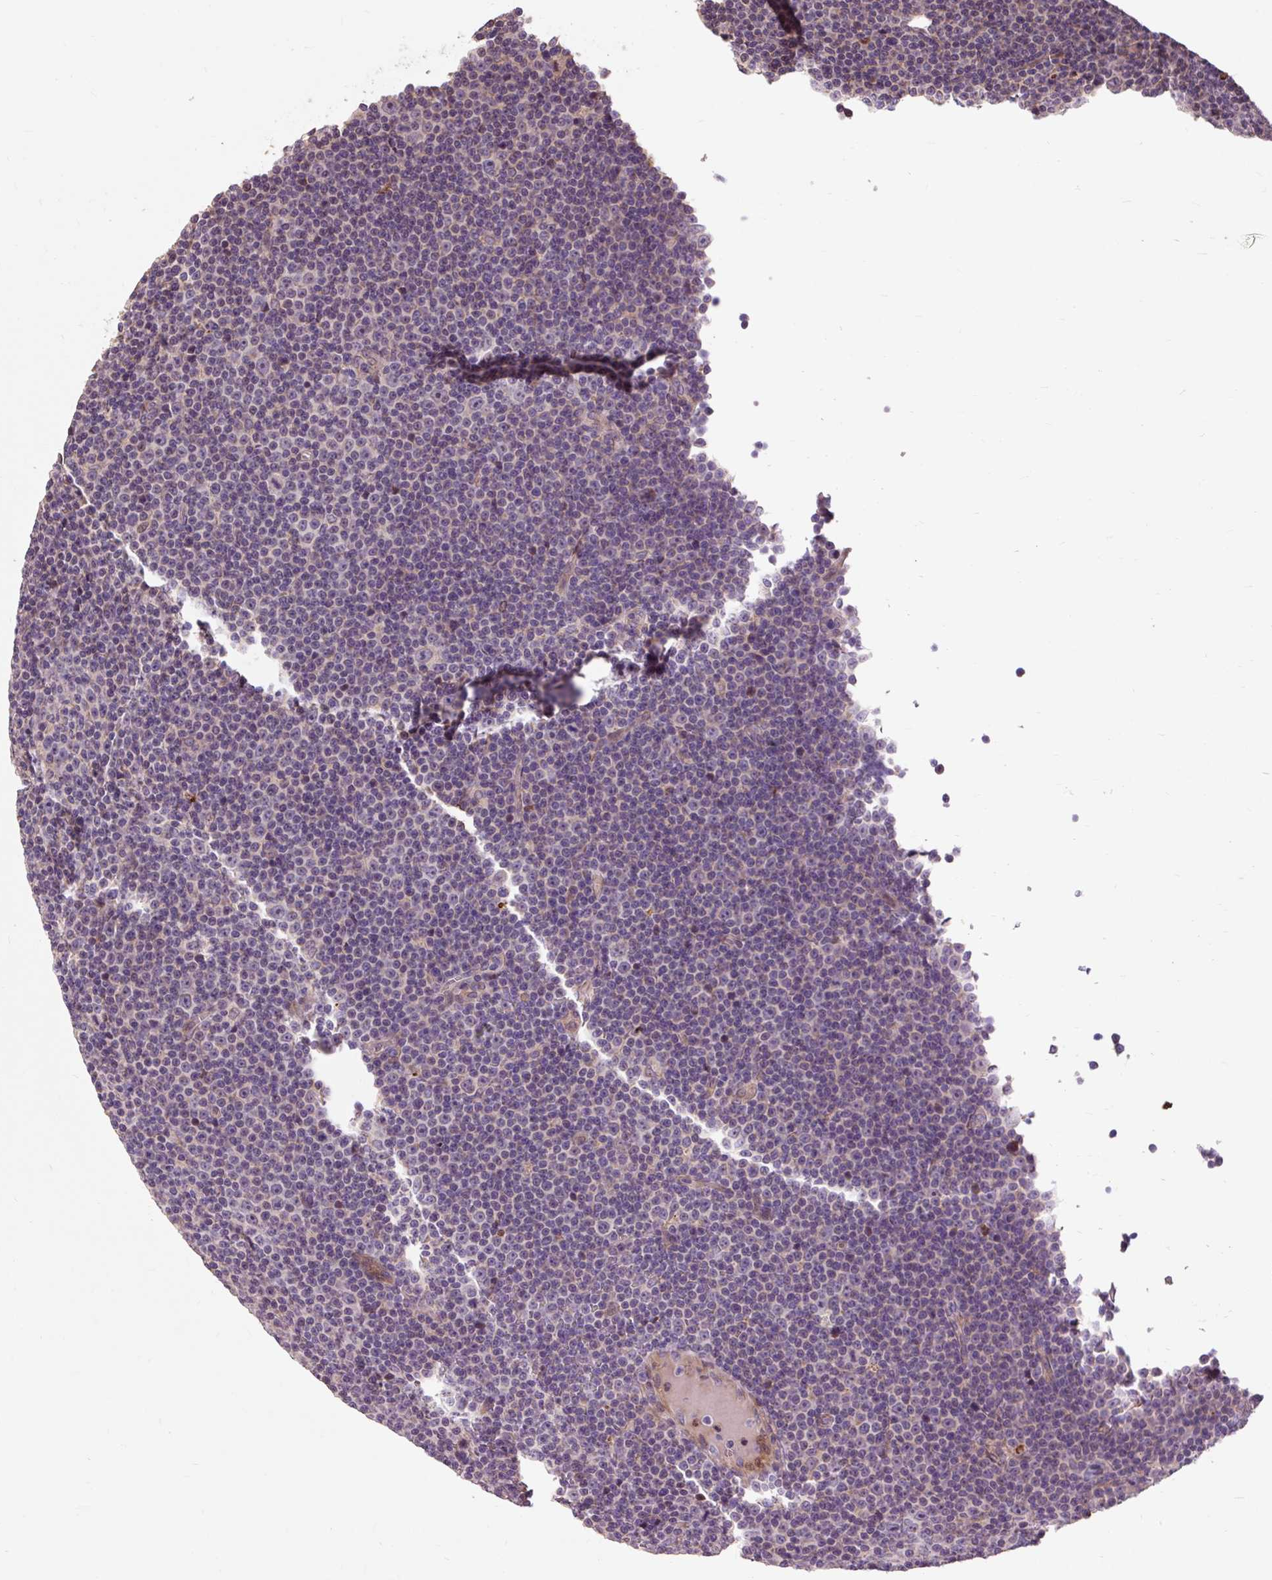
{"staining": {"intensity": "negative", "quantity": "none", "location": "none"}, "tissue": "lymphoma", "cell_type": "Tumor cells", "image_type": "cancer", "snomed": [{"axis": "morphology", "description": "Malignant lymphoma, non-Hodgkin's type, Low grade"}, {"axis": "topography", "description": "Lymph node"}], "caption": "IHC of malignant lymphoma, non-Hodgkin's type (low-grade) demonstrates no expression in tumor cells.", "gene": "PRIMPOL", "patient": {"sex": "female", "age": 67}}